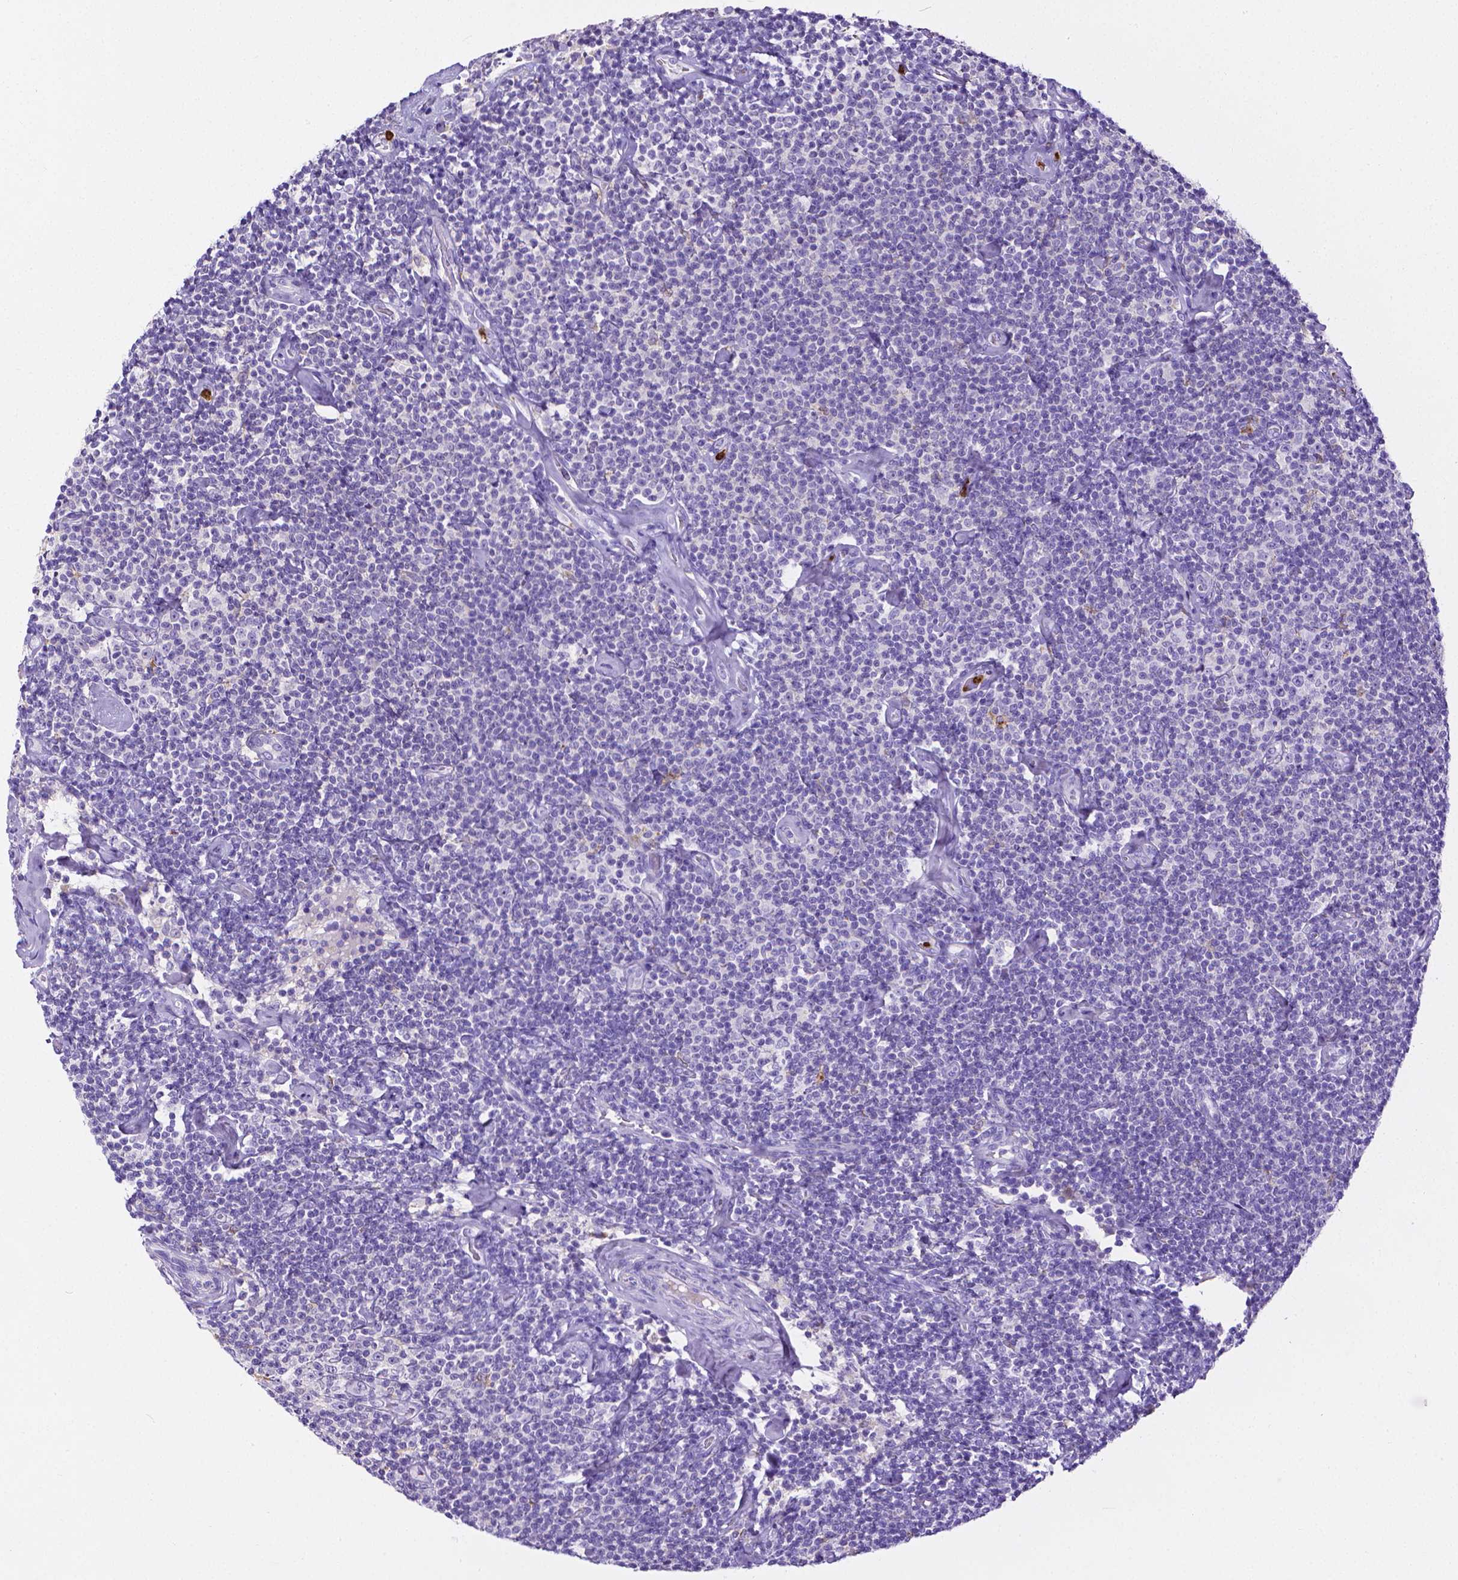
{"staining": {"intensity": "negative", "quantity": "none", "location": "none"}, "tissue": "lymphoma", "cell_type": "Tumor cells", "image_type": "cancer", "snomed": [{"axis": "morphology", "description": "Malignant lymphoma, non-Hodgkin's type, Low grade"}, {"axis": "topography", "description": "Lymph node"}], "caption": "The image demonstrates no significant positivity in tumor cells of malignant lymphoma, non-Hodgkin's type (low-grade).", "gene": "MMP9", "patient": {"sex": "male", "age": 81}}